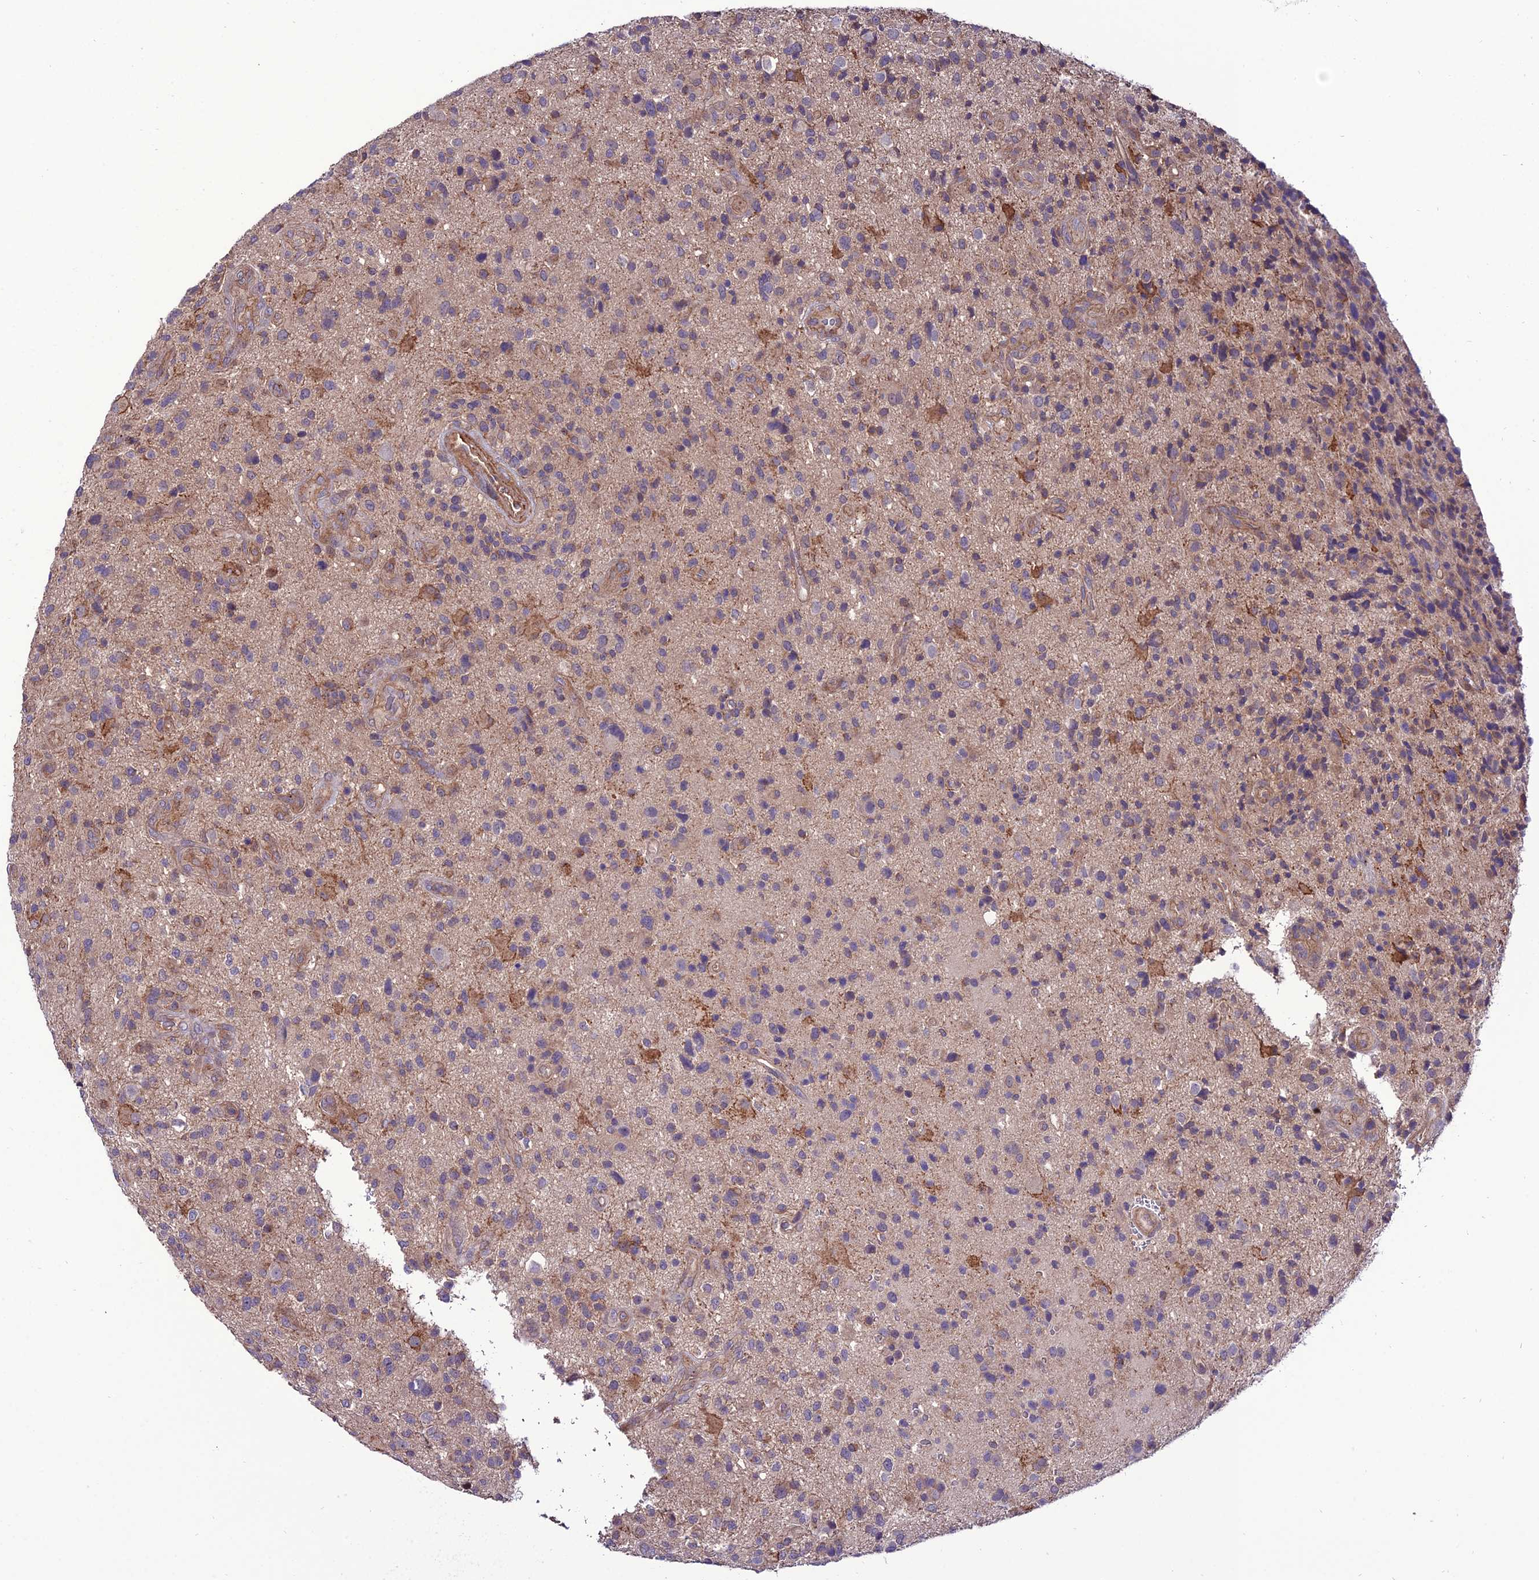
{"staining": {"intensity": "negative", "quantity": "none", "location": "none"}, "tissue": "glioma", "cell_type": "Tumor cells", "image_type": "cancer", "snomed": [{"axis": "morphology", "description": "Glioma, malignant, High grade"}, {"axis": "topography", "description": "Brain"}], "caption": "IHC micrograph of neoplastic tissue: glioma stained with DAB shows no significant protein positivity in tumor cells.", "gene": "PPIL3", "patient": {"sex": "male", "age": 47}}